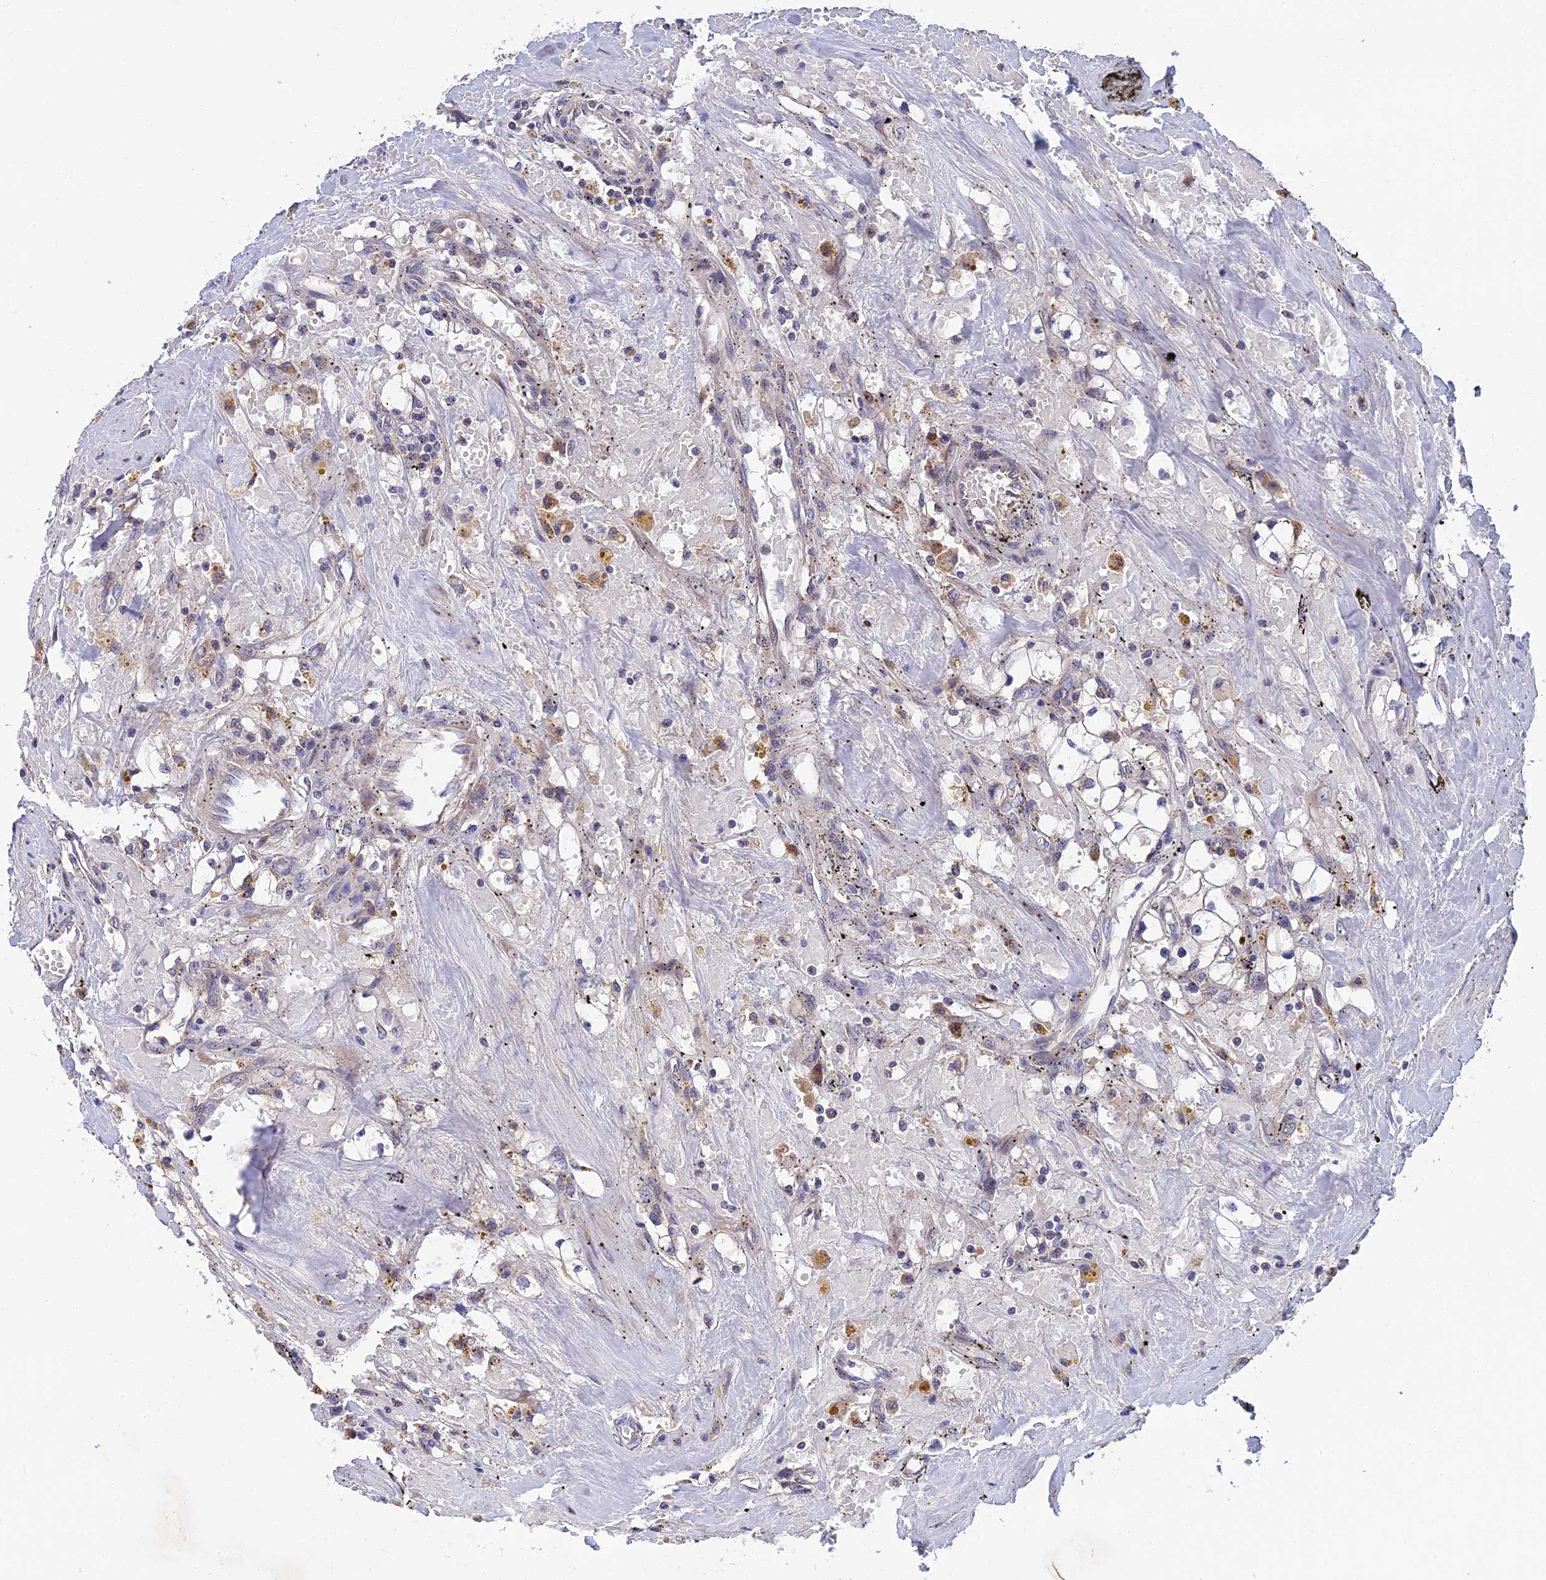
{"staining": {"intensity": "negative", "quantity": "none", "location": "none"}, "tissue": "renal cancer", "cell_type": "Tumor cells", "image_type": "cancer", "snomed": [{"axis": "morphology", "description": "Adenocarcinoma, NOS"}, {"axis": "topography", "description": "Kidney"}], "caption": "Protein analysis of renal cancer (adenocarcinoma) exhibits no significant expression in tumor cells. Brightfield microscopy of IHC stained with DAB (3,3'-diaminobenzidine) (brown) and hematoxylin (blue), captured at high magnification.", "gene": "CRACD", "patient": {"sex": "male", "age": 56}}